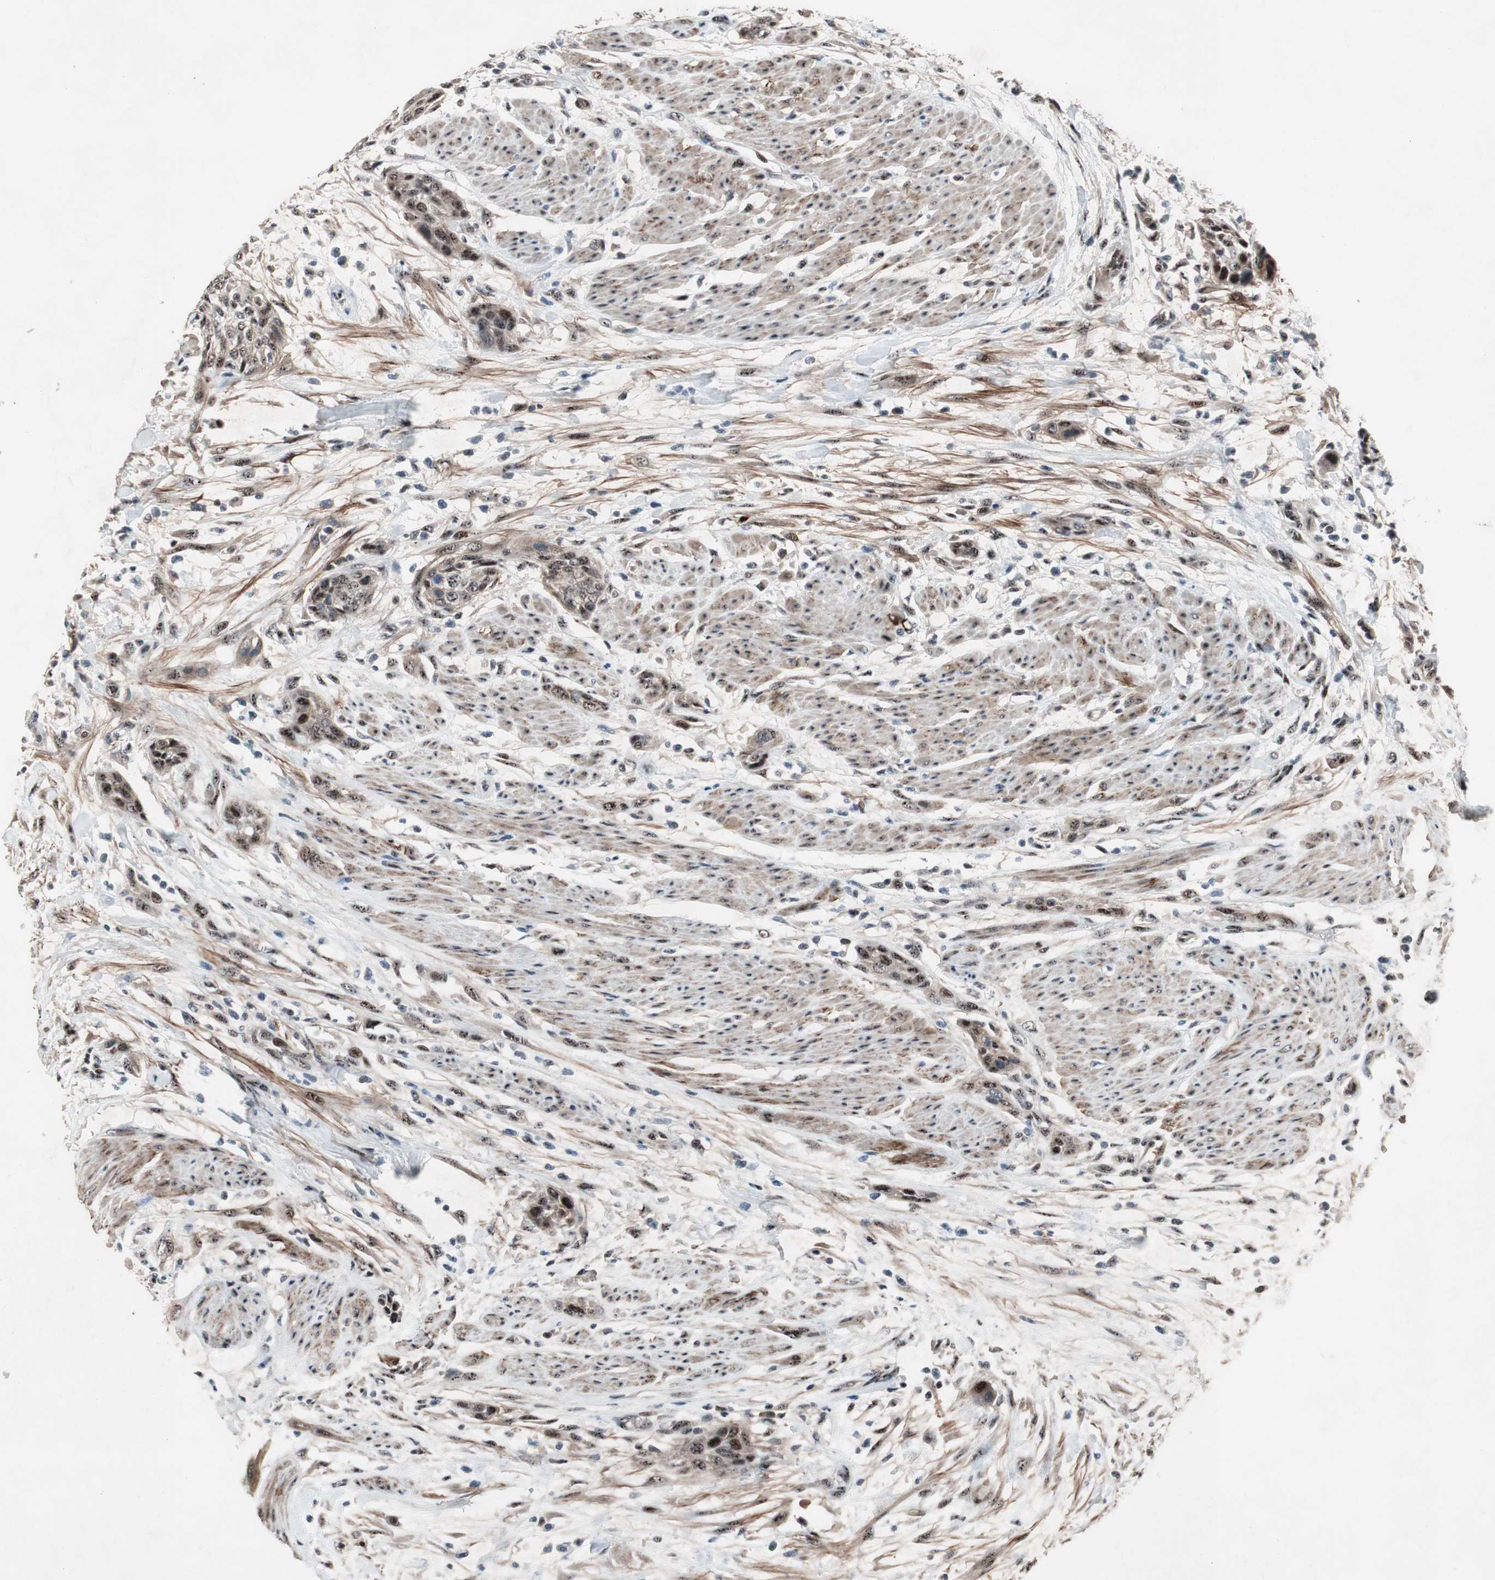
{"staining": {"intensity": "weak", "quantity": ">75%", "location": "nuclear"}, "tissue": "urothelial cancer", "cell_type": "Tumor cells", "image_type": "cancer", "snomed": [{"axis": "morphology", "description": "Urothelial carcinoma, High grade"}, {"axis": "topography", "description": "Urinary bladder"}], "caption": "Tumor cells exhibit low levels of weak nuclear staining in approximately >75% of cells in human urothelial cancer.", "gene": "SOX7", "patient": {"sex": "male", "age": 35}}